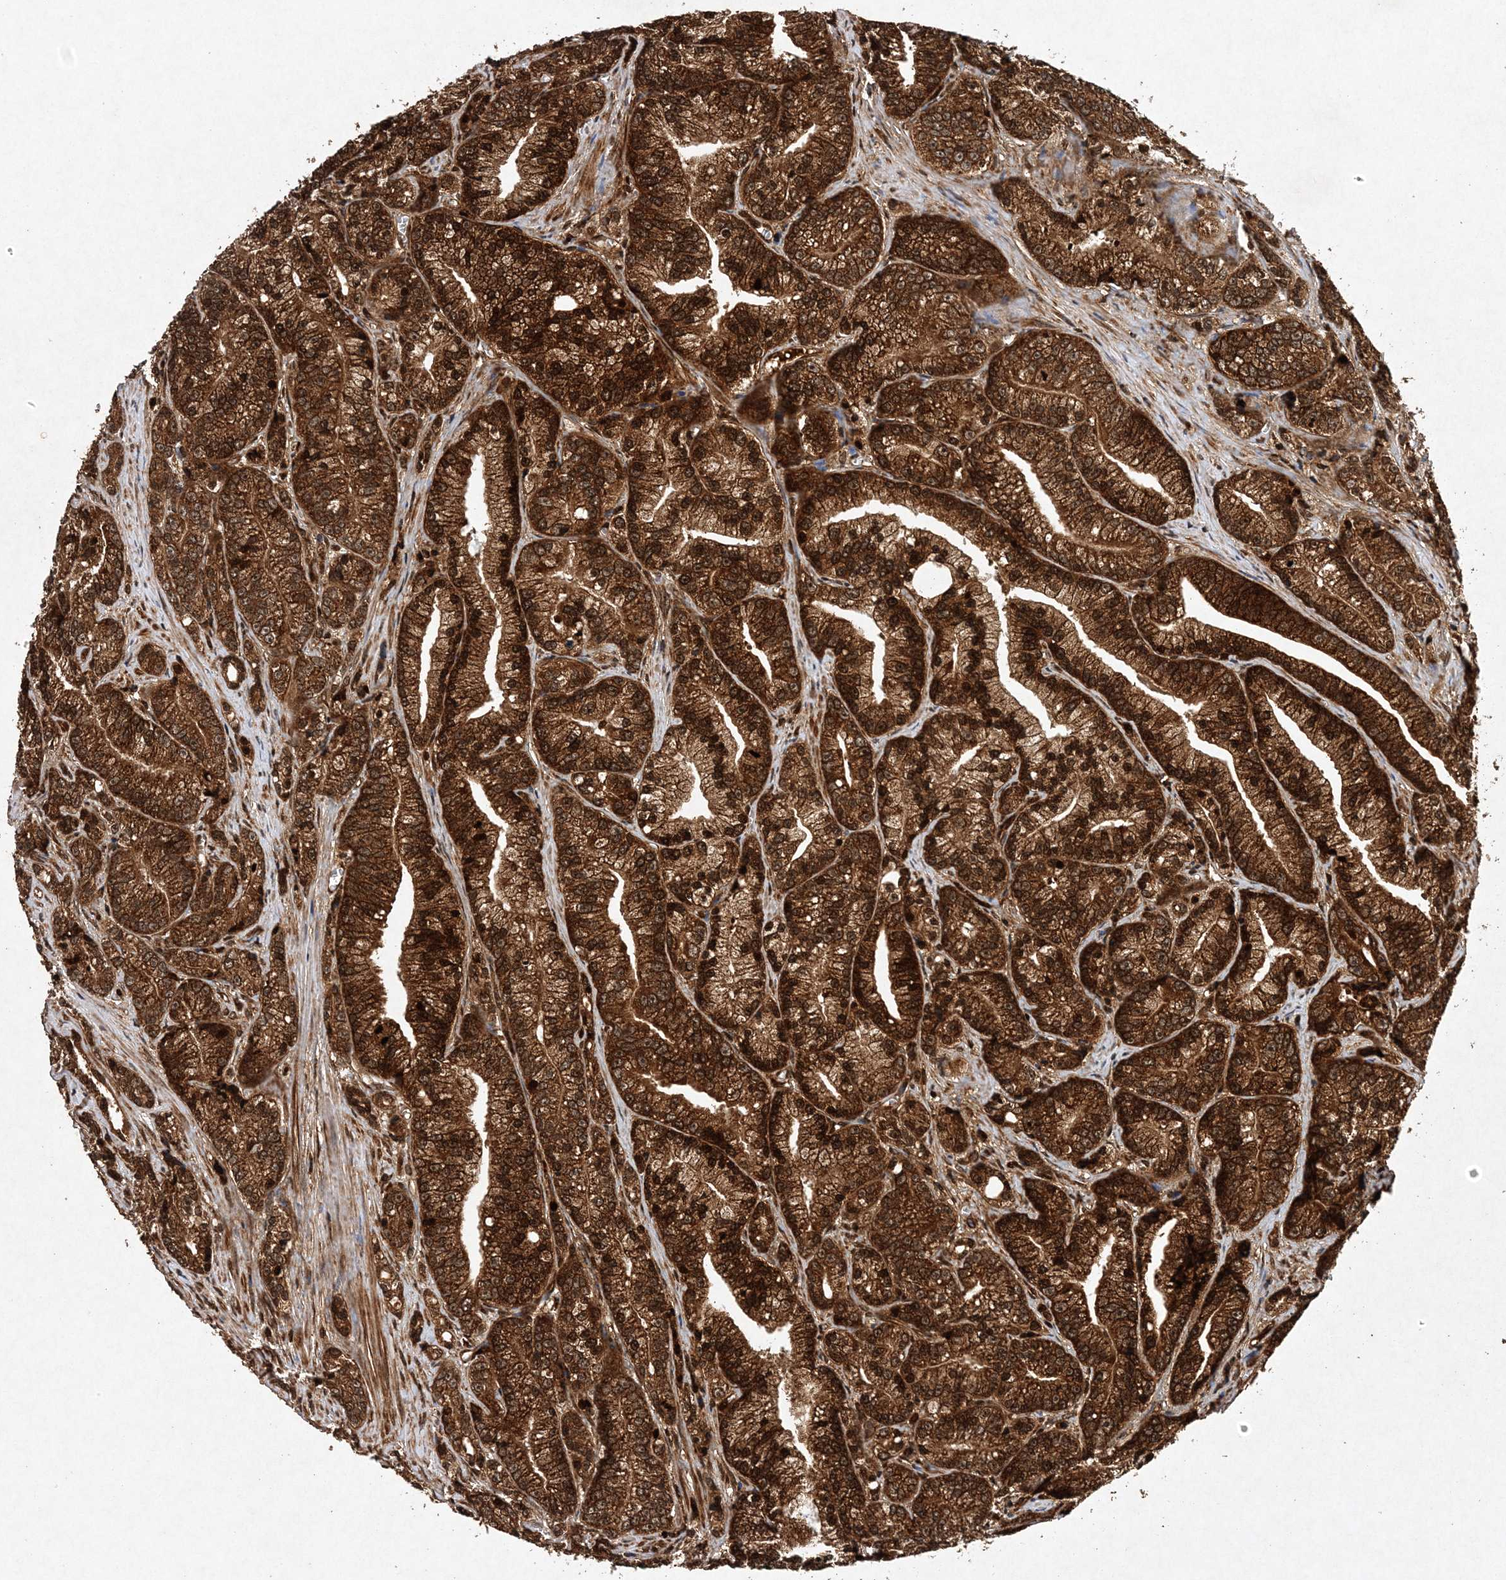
{"staining": {"intensity": "strong", "quantity": ">75%", "location": "cytoplasmic/membranous,nuclear"}, "tissue": "prostate cancer", "cell_type": "Tumor cells", "image_type": "cancer", "snomed": [{"axis": "morphology", "description": "Adenocarcinoma, Low grade"}, {"axis": "topography", "description": "Prostate"}], "caption": "This image displays immunohistochemistry staining of human prostate adenocarcinoma (low-grade), with high strong cytoplasmic/membranous and nuclear staining in approximately >75% of tumor cells.", "gene": "PROSER1", "patient": {"sex": "male", "age": 89}}